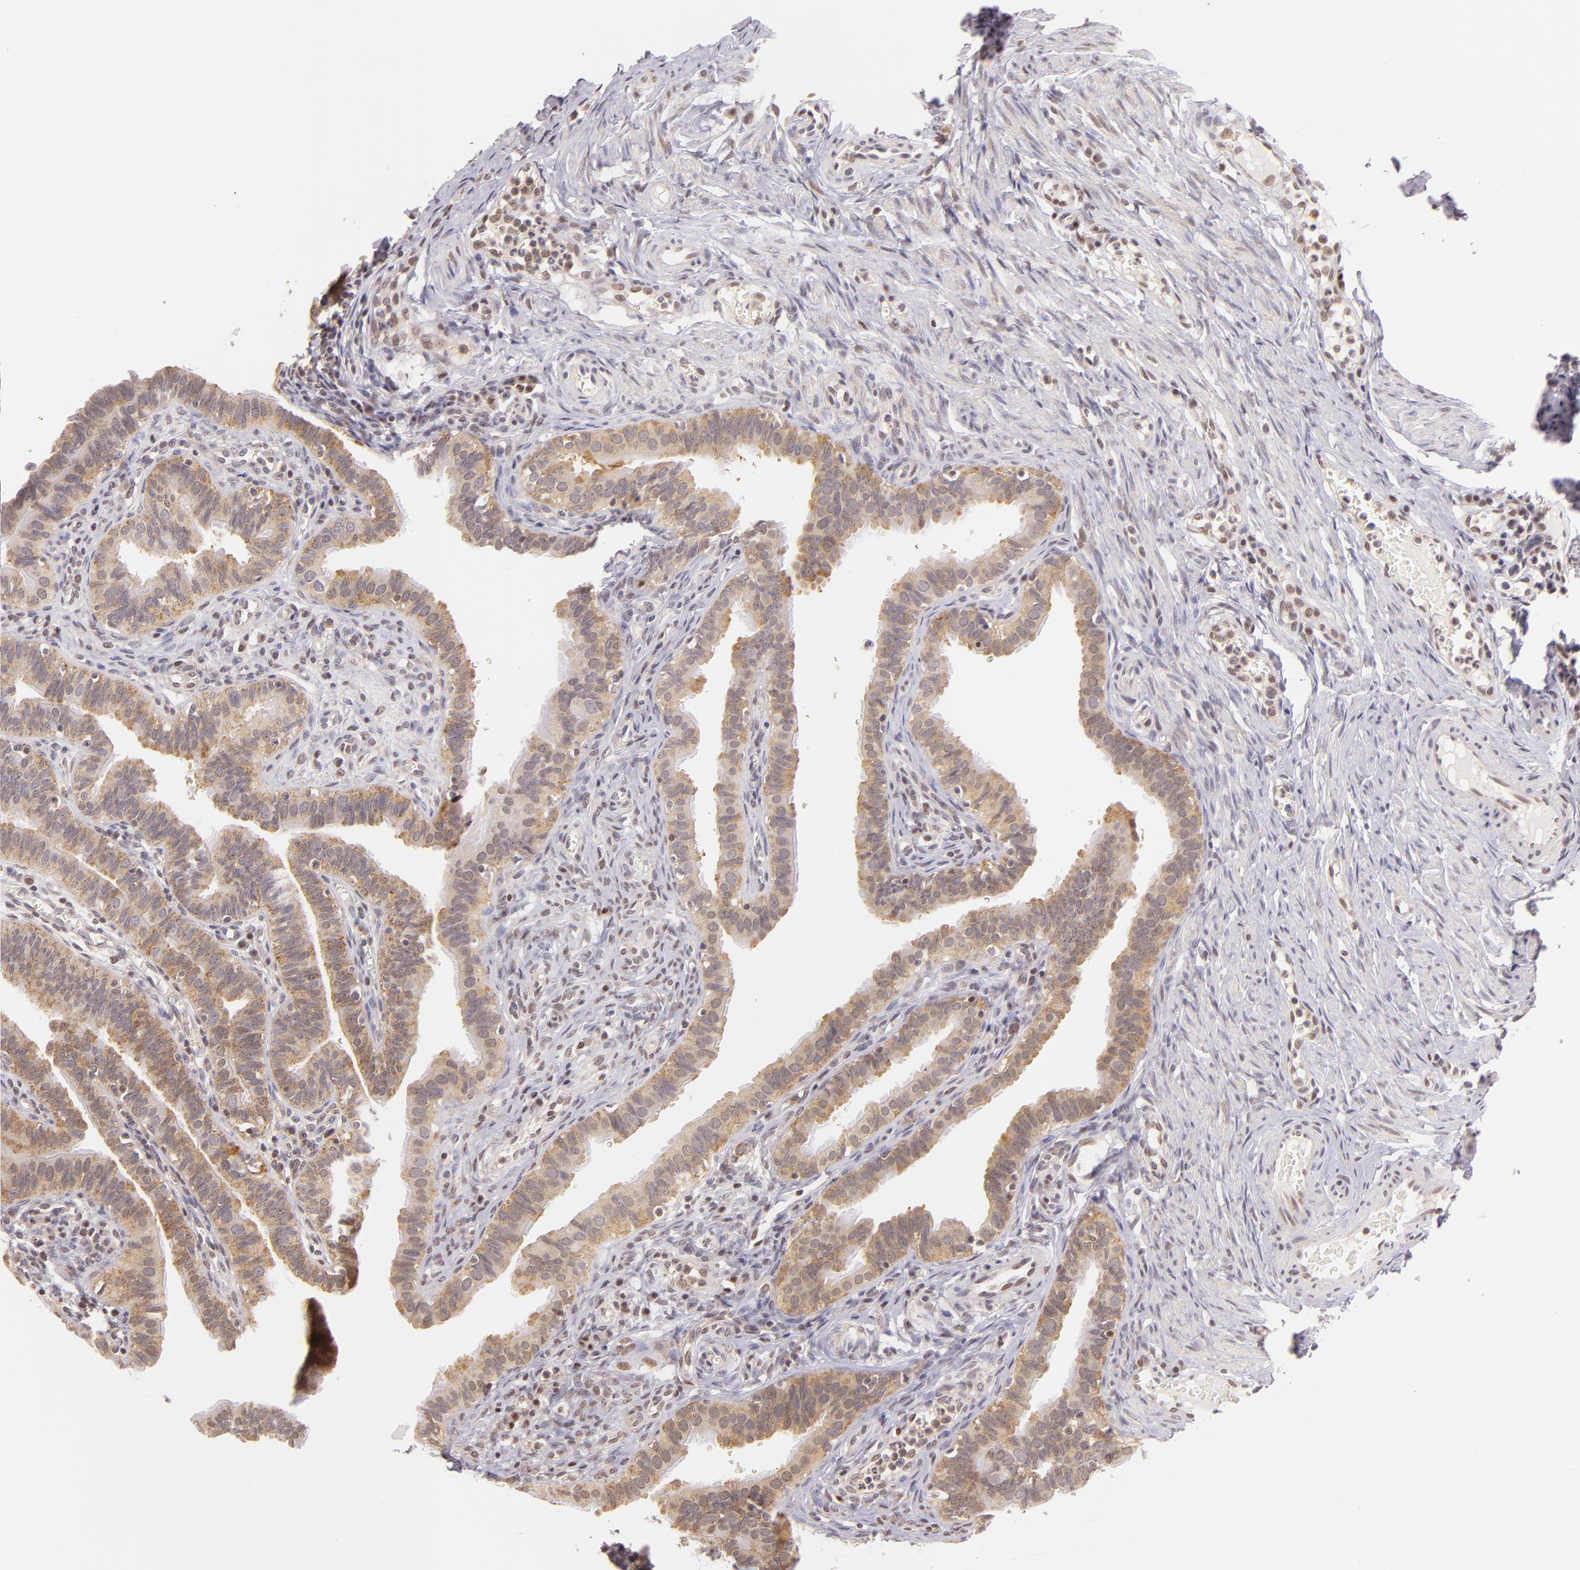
{"staining": {"intensity": "moderate", "quantity": ">75%", "location": "cytoplasmic/membranous,nuclear"}, "tissue": "fallopian tube", "cell_type": "Glandular cells", "image_type": "normal", "snomed": [{"axis": "morphology", "description": "Normal tissue, NOS"}, {"axis": "topography", "description": "Fallopian tube"}, {"axis": "topography", "description": "Ovary"}], "caption": "This is a photomicrograph of immunohistochemistry staining of unremarkable fallopian tube, which shows moderate positivity in the cytoplasmic/membranous,nuclear of glandular cells.", "gene": "ENSG00000290315", "patient": {"sex": "female", "age": 51}}